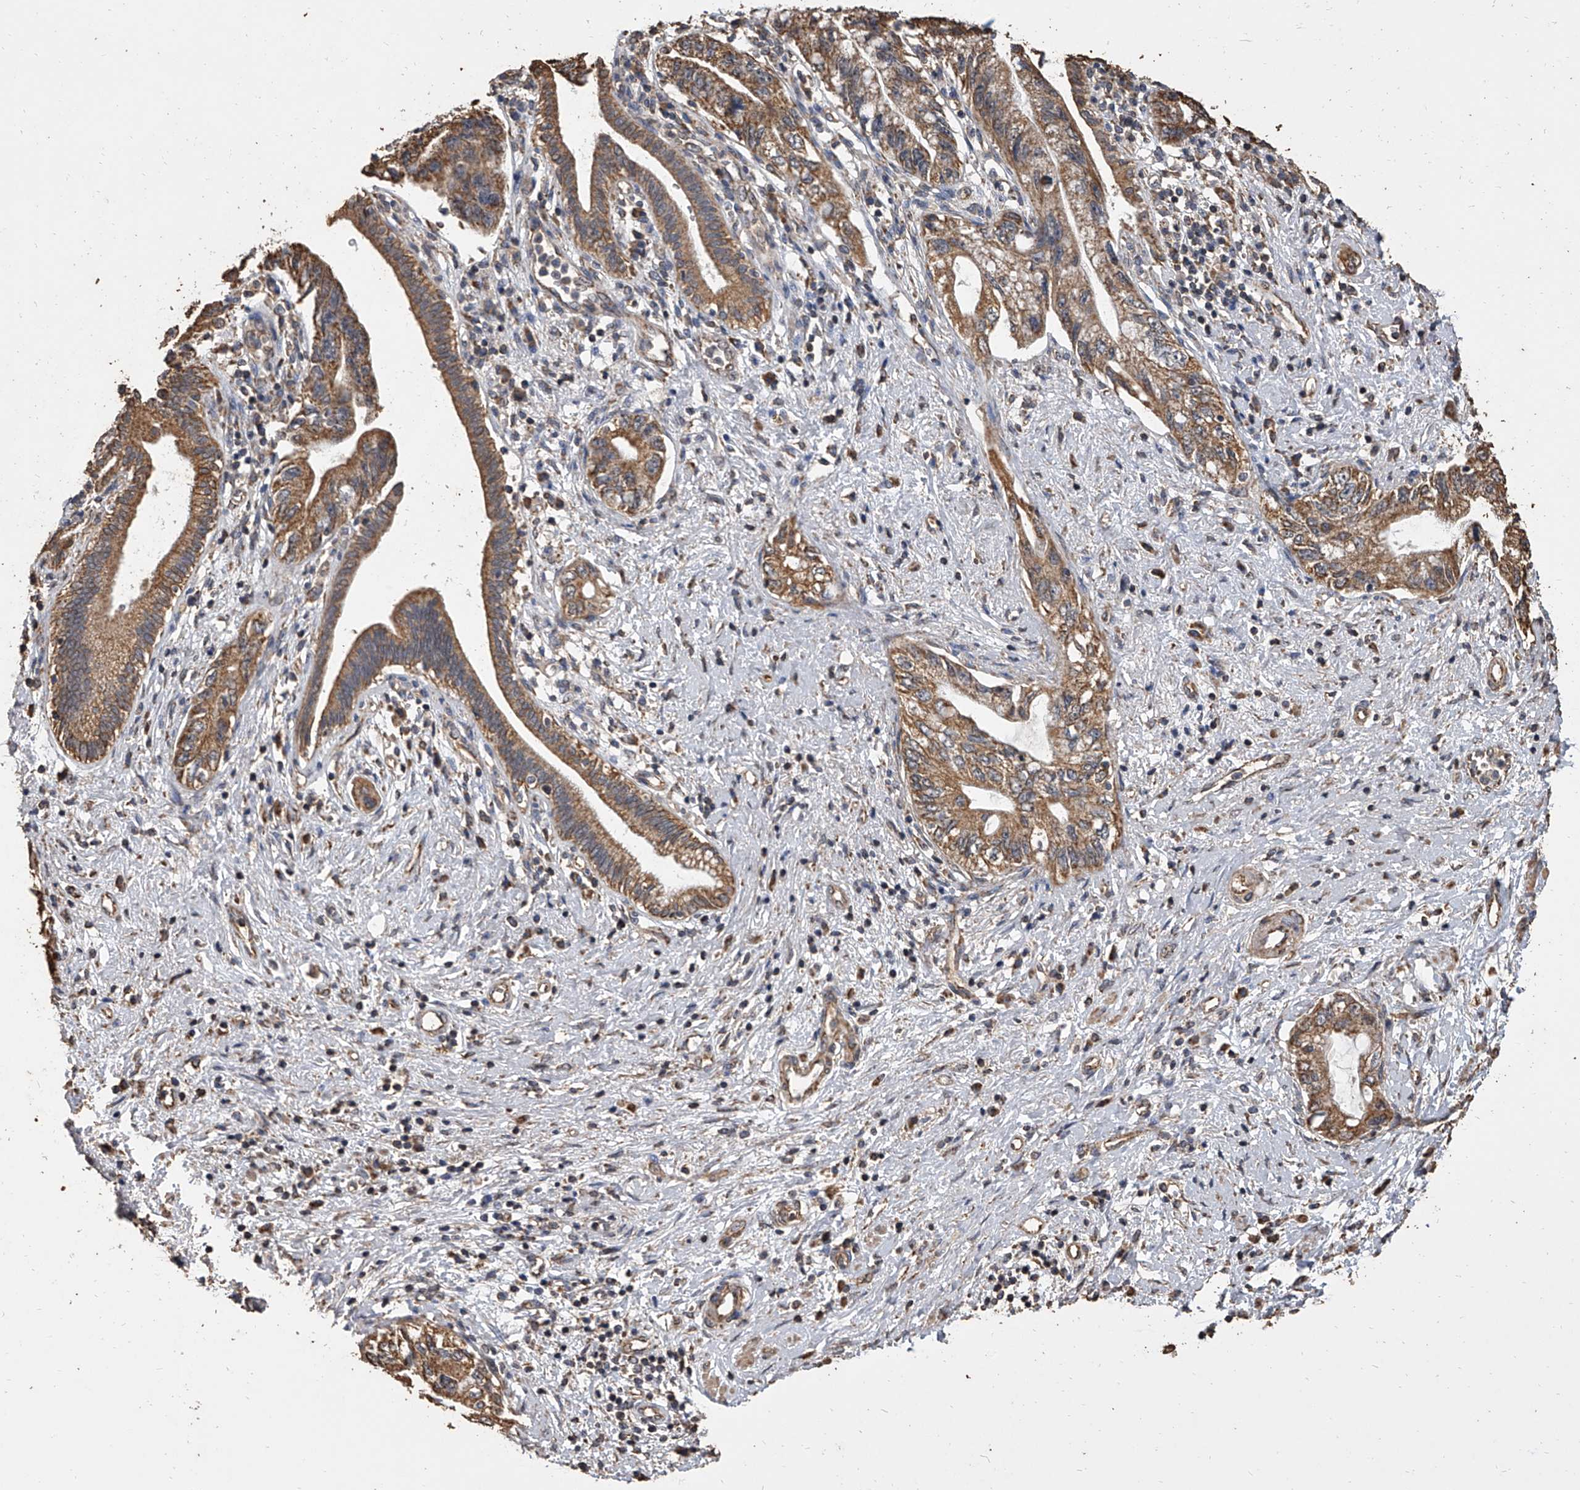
{"staining": {"intensity": "moderate", "quantity": ">75%", "location": "cytoplasmic/membranous"}, "tissue": "pancreatic cancer", "cell_type": "Tumor cells", "image_type": "cancer", "snomed": [{"axis": "morphology", "description": "Adenocarcinoma, NOS"}, {"axis": "topography", "description": "Pancreas"}], "caption": "The micrograph reveals immunohistochemical staining of pancreatic adenocarcinoma. There is moderate cytoplasmic/membranous staining is identified in approximately >75% of tumor cells. (Stains: DAB in brown, nuclei in blue, Microscopy: brightfield microscopy at high magnification).", "gene": "MRPL28", "patient": {"sex": "female", "age": 73}}